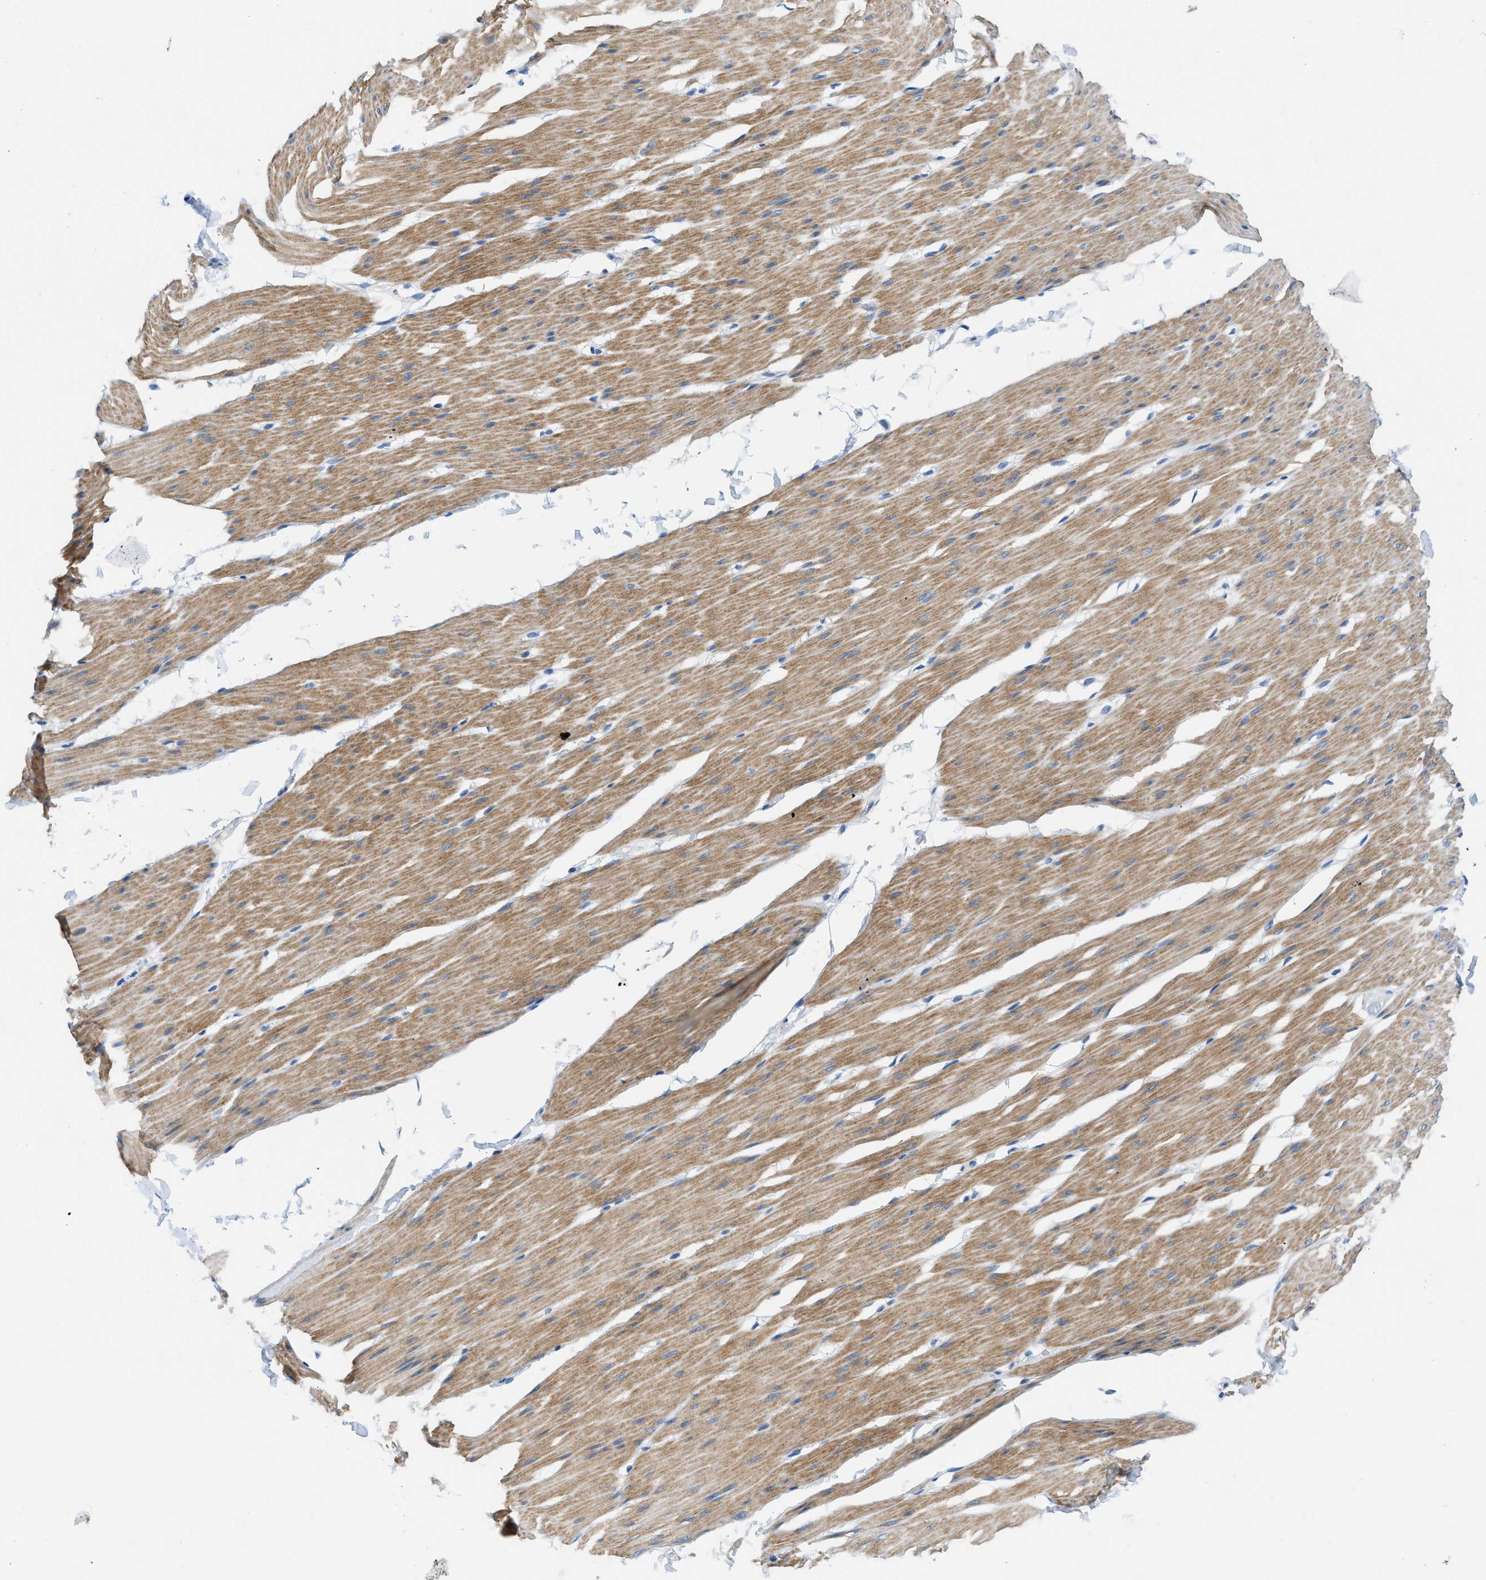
{"staining": {"intensity": "moderate", "quantity": "25%-75%", "location": "cytoplasmic/membranous"}, "tissue": "smooth muscle", "cell_type": "Smooth muscle cells", "image_type": "normal", "snomed": [{"axis": "morphology", "description": "Normal tissue, NOS"}, {"axis": "topography", "description": "Smooth muscle"}, {"axis": "topography", "description": "Colon"}], "caption": "IHC photomicrograph of unremarkable smooth muscle: human smooth muscle stained using immunohistochemistry (IHC) demonstrates medium levels of moderate protein expression localized specifically in the cytoplasmic/membranous of smooth muscle cells, appearing as a cytoplasmic/membranous brown color.", "gene": "SLC10A6", "patient": {"sex": "male", "age": 67}}